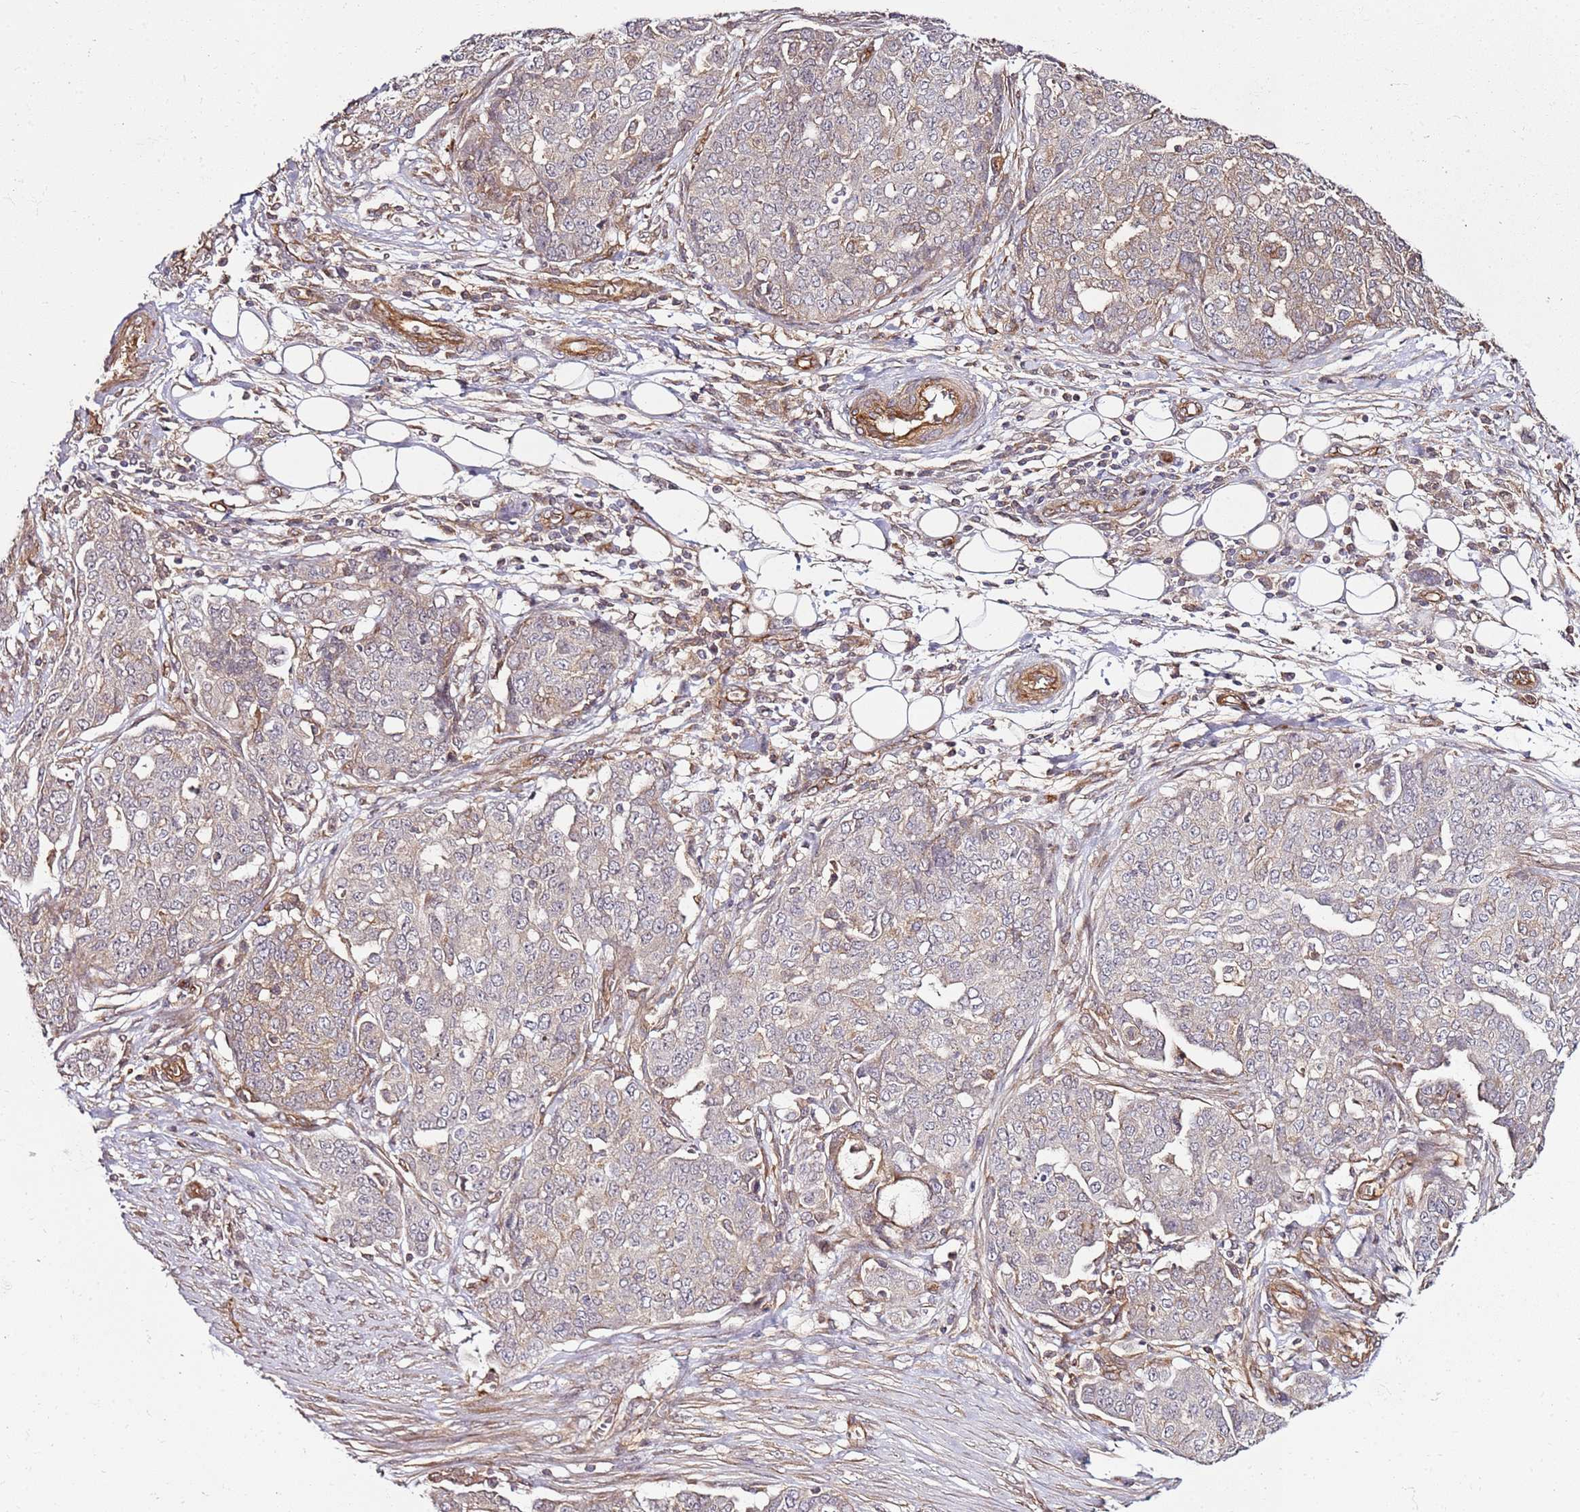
{"staining": {"intensity": "weak", "quantity": "25%-75%", "location": "cytoplasmic/membranous"}, "tissue": "ovarian cancer", "cell_type": "Tumor cells", "image_type": "cancer", "snomed": [{"axis": "morphology", "description": "Cystadenocarcinoma, serous, NOS"}, {"axis": "topography", "description": "Soft tissue"}, {"axis": "topography", "description": "Ovary"}], "caption": "A high-resolution histopathology image shows immunohistochemistry (IHC) staining of ovarian cancer (serous cystadenocarcinoma), which exhibits weak cytoplasmic/membranous staining in approximately 25%-75% of tumor cells.", "gene": "CCNYL1", "patient": {"sex": "female", "age": 57}}